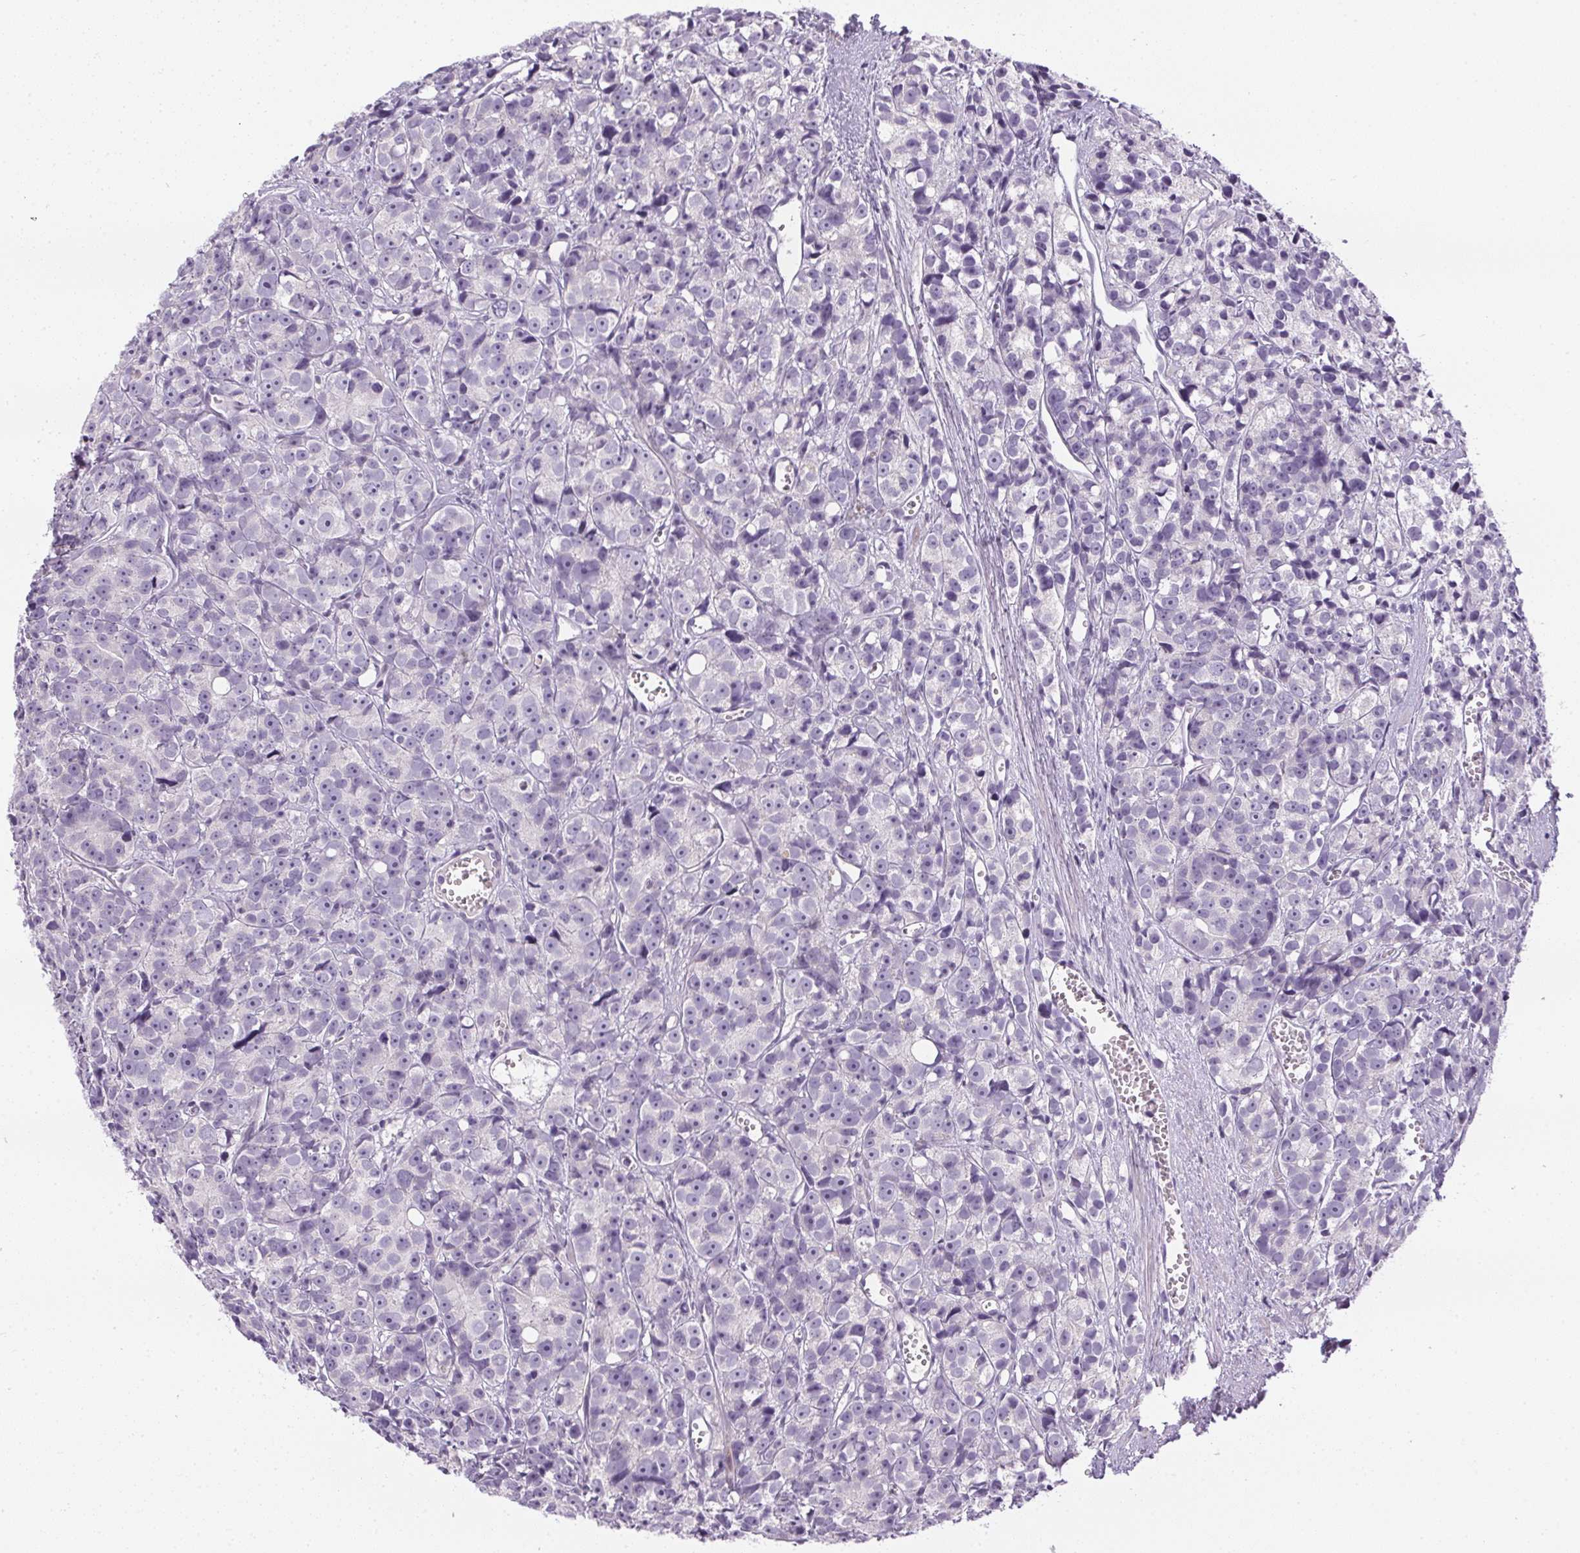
{"staining": {"intensity": "negative", "quantity": "none", "location": "none"}, "tissue": "prostate cancer", "cell_type": "Tumor cells", "image_type": "cancer", "snomed": [{"axis": "morphology", "description": "Adenocarcinoma, High grade"}, {"axis": "topography", "description": "Prostate"}], "caption": "Tumor cells show no significant protein positivity in prostate cancer (adenocarcinoma (high-grade)).", "gene": "GSDMC", "patient": {"sex": "male", "age": 77}}